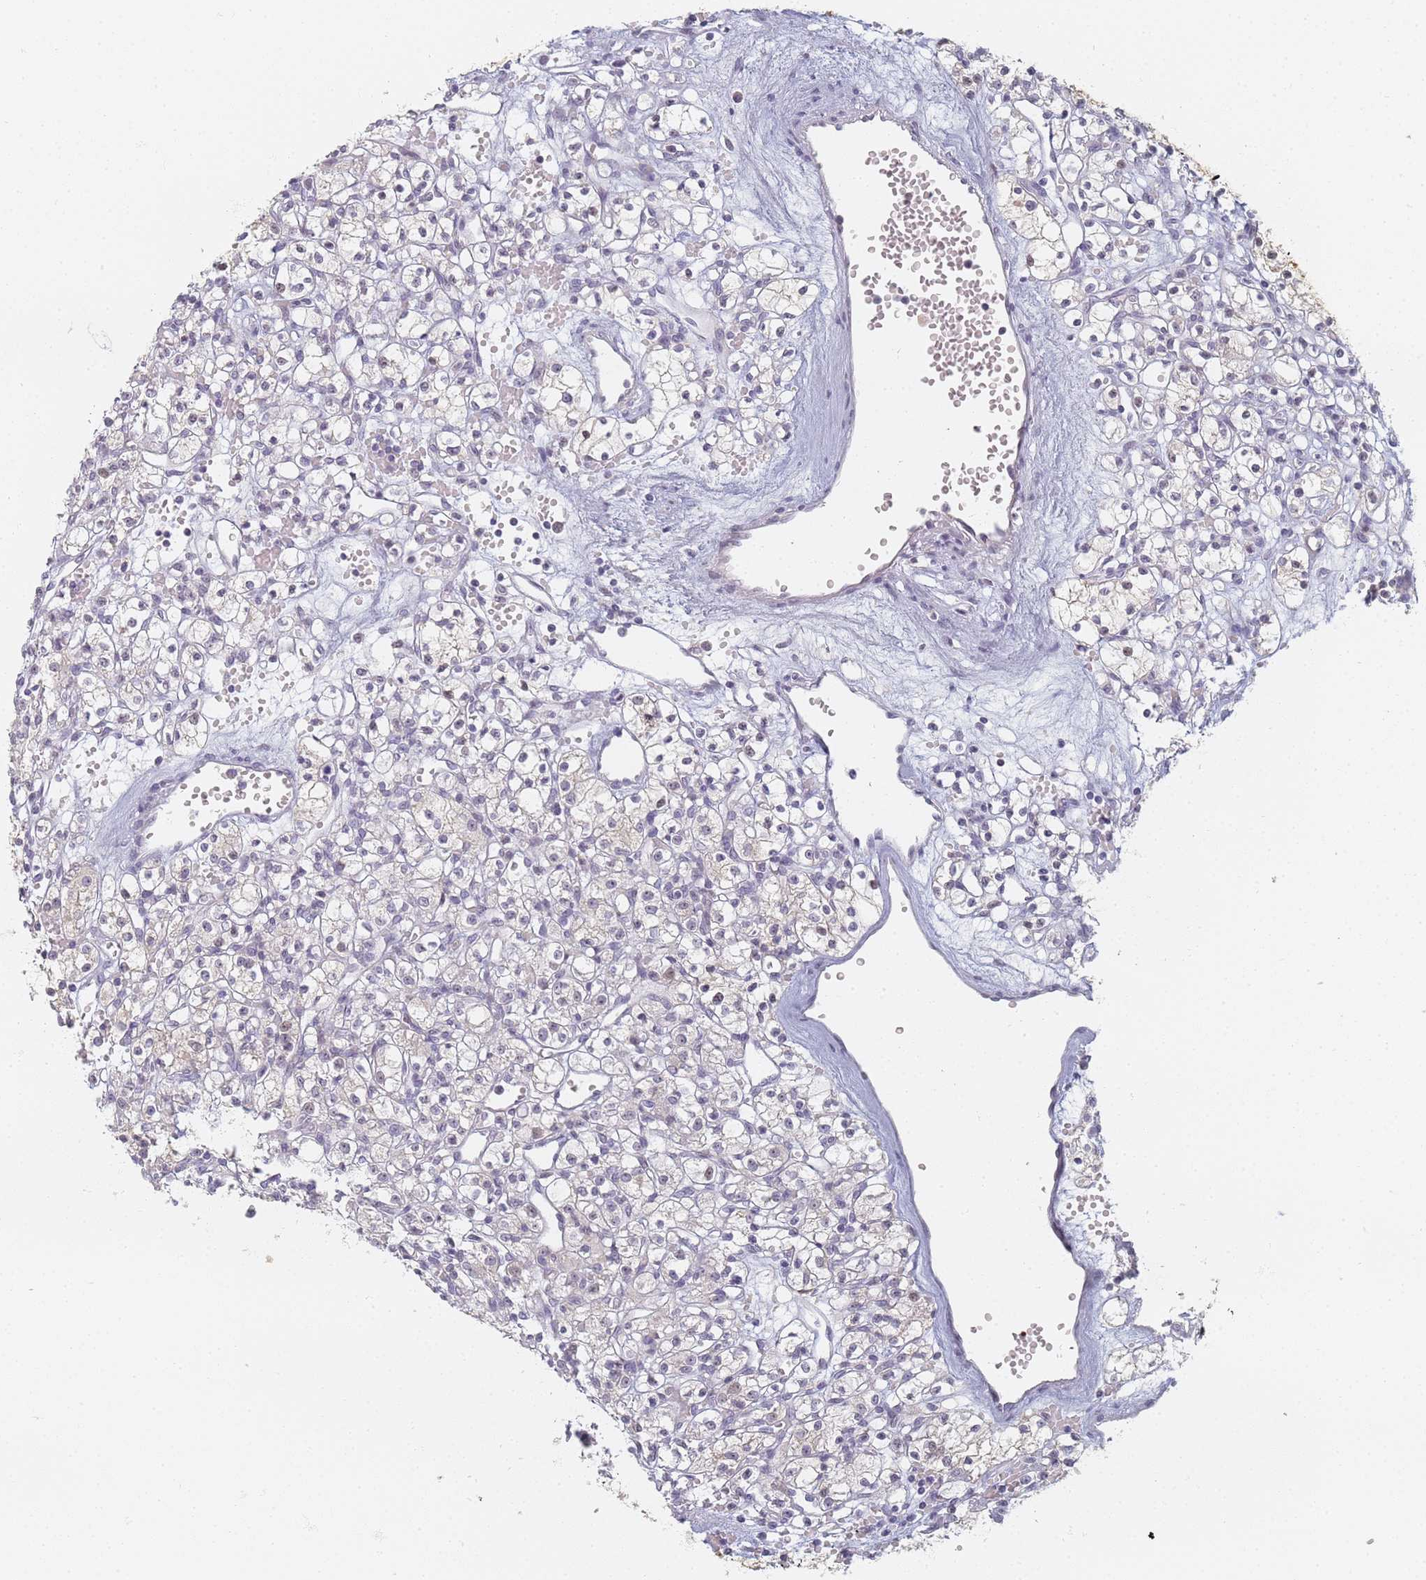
{"staining": {"intensity": "negative", "quantity": "none", "location": "none"}, "tissue": "renal cancer", "cell_type": "Tumor cells", "image_type": "cancer", "snomed": [{"axis": "morphology", "description": "Adenocarcinoma, NOS"}, {"axis": "topography", "description": "Kidney"}], "caption": "This micrograph is of renal adenocarcinoma stained with immunohistochemistry (IHC) to label a protein in brown with the nuclei are counter-stained blue. There is no expression in tumor cells. Nuclei are stained in blue.", "gene": "SLC38A9", "patient": {"sex": "female", "age": 59}}